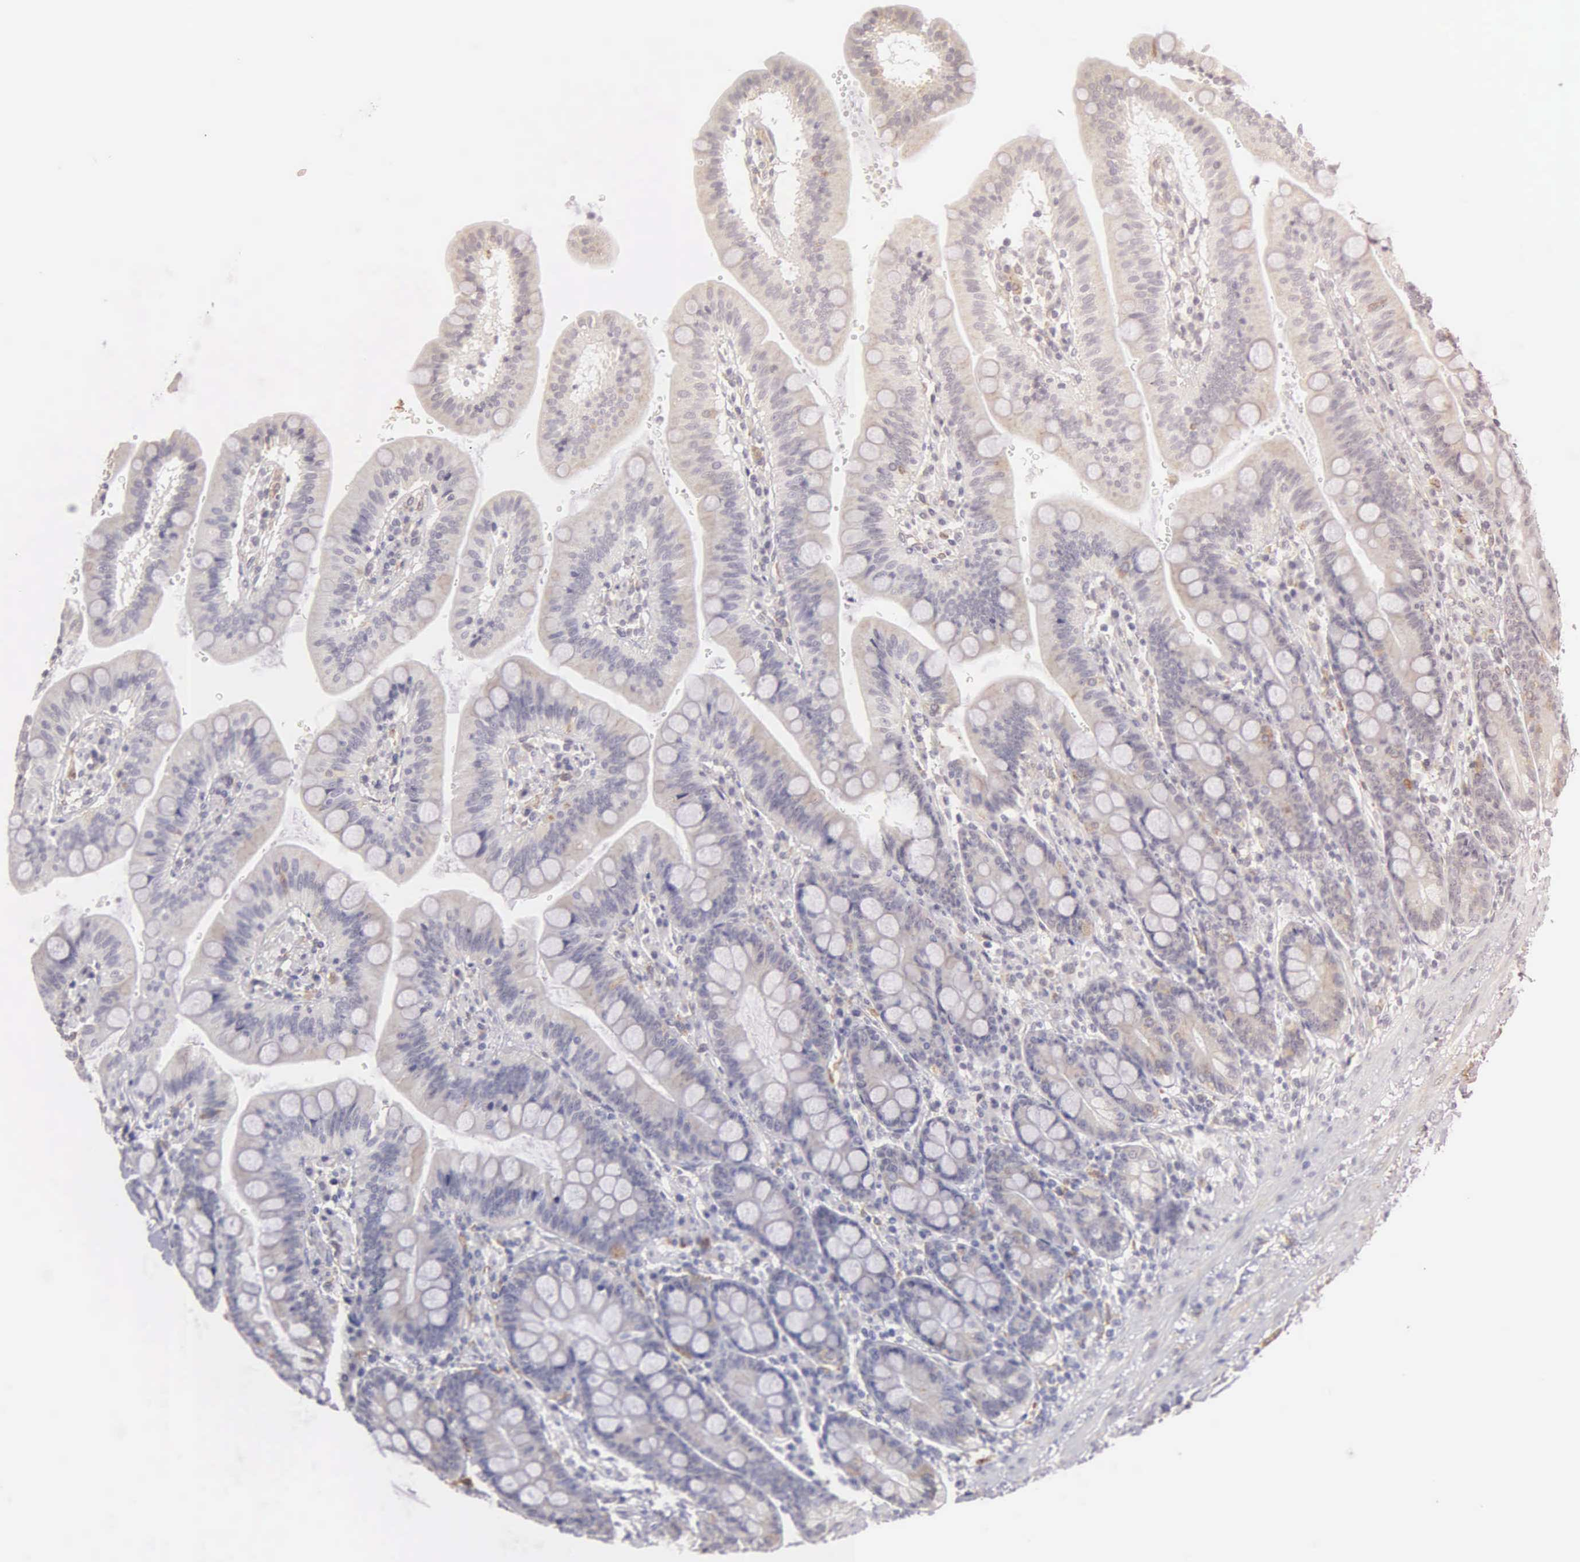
{"staining": {"intensity": "negative", "quantity": "none", "location": "none"}, "tissue": "duodenum", "cell_type": "Glandular cells", "image_type": "normal", "snomed": [{"axis": "morphology", "description": "Normal tissue, NOS"}, {"axis": "topography", "description": "Pancreas"}, {"axis": "topography", "description": "Duodenum"}], "caption": "Glandular cells are negative for brown protein staining in unremarkable duodenum. The staining was performed using DAB to visualize the protein expression in brown, while the nuclei were stained in blue with hematoxylin (Magnification: 20x).", "gene": "LIN52", "patient": {"sex": "male", "age": 79}}